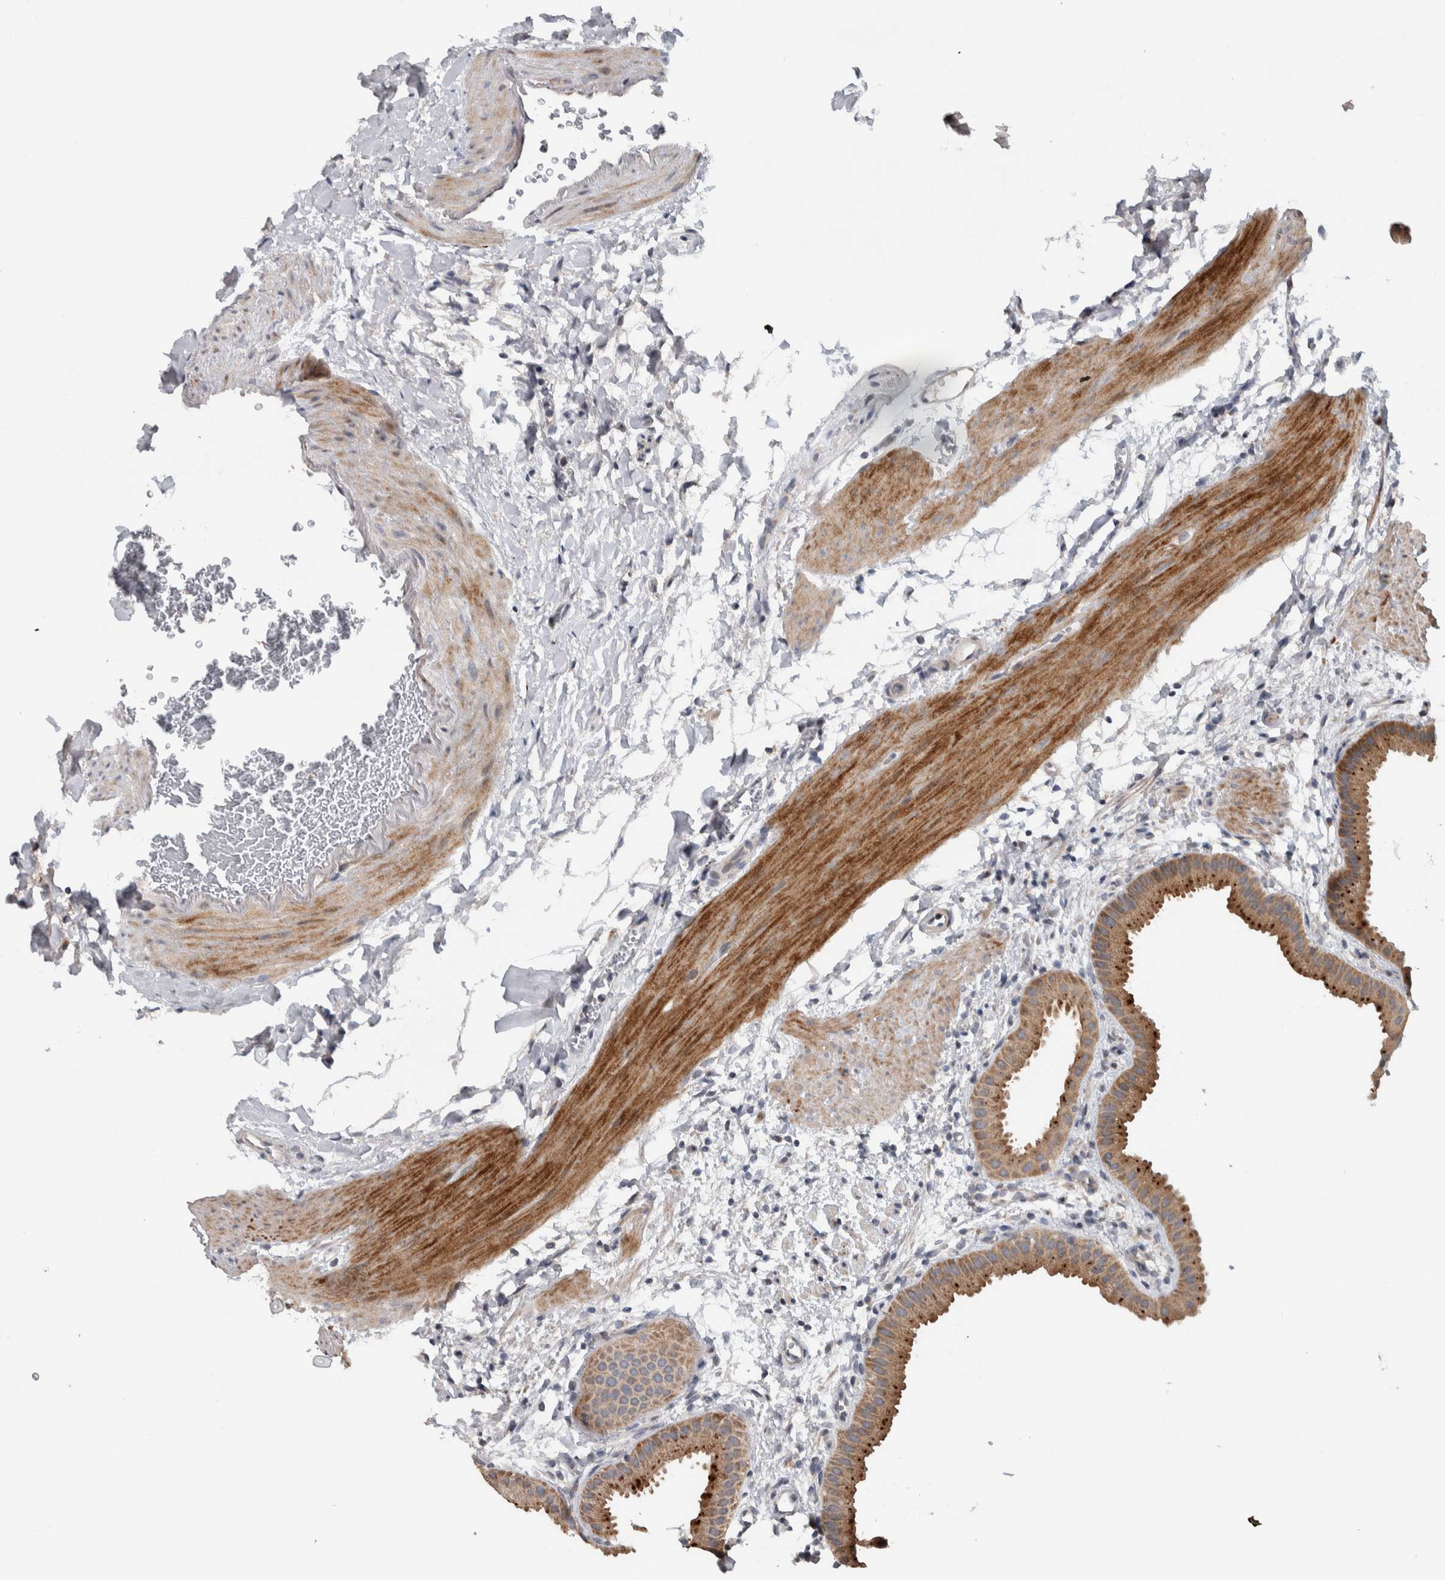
{"staining": {"intensity": "moderate", "quantity": ">75%", "location": "cytoplasmic/membranous"}, "tissue": "gallbladder", "cell_type": "Glandular cells", "image_type": "normal", "snomed": [{"axis": "morphology", "description": "Normal tissue, NOS"}, {"axis": "topography", "description": "Gallbladder"}], "caption": "Protein analysis of normal gallbladder displays moderate cytoplasmic/membranous expression in approximately >75% of glandular cells.", "gene": "FAM83G", "patient": {"sex": "female", "age": 64}}